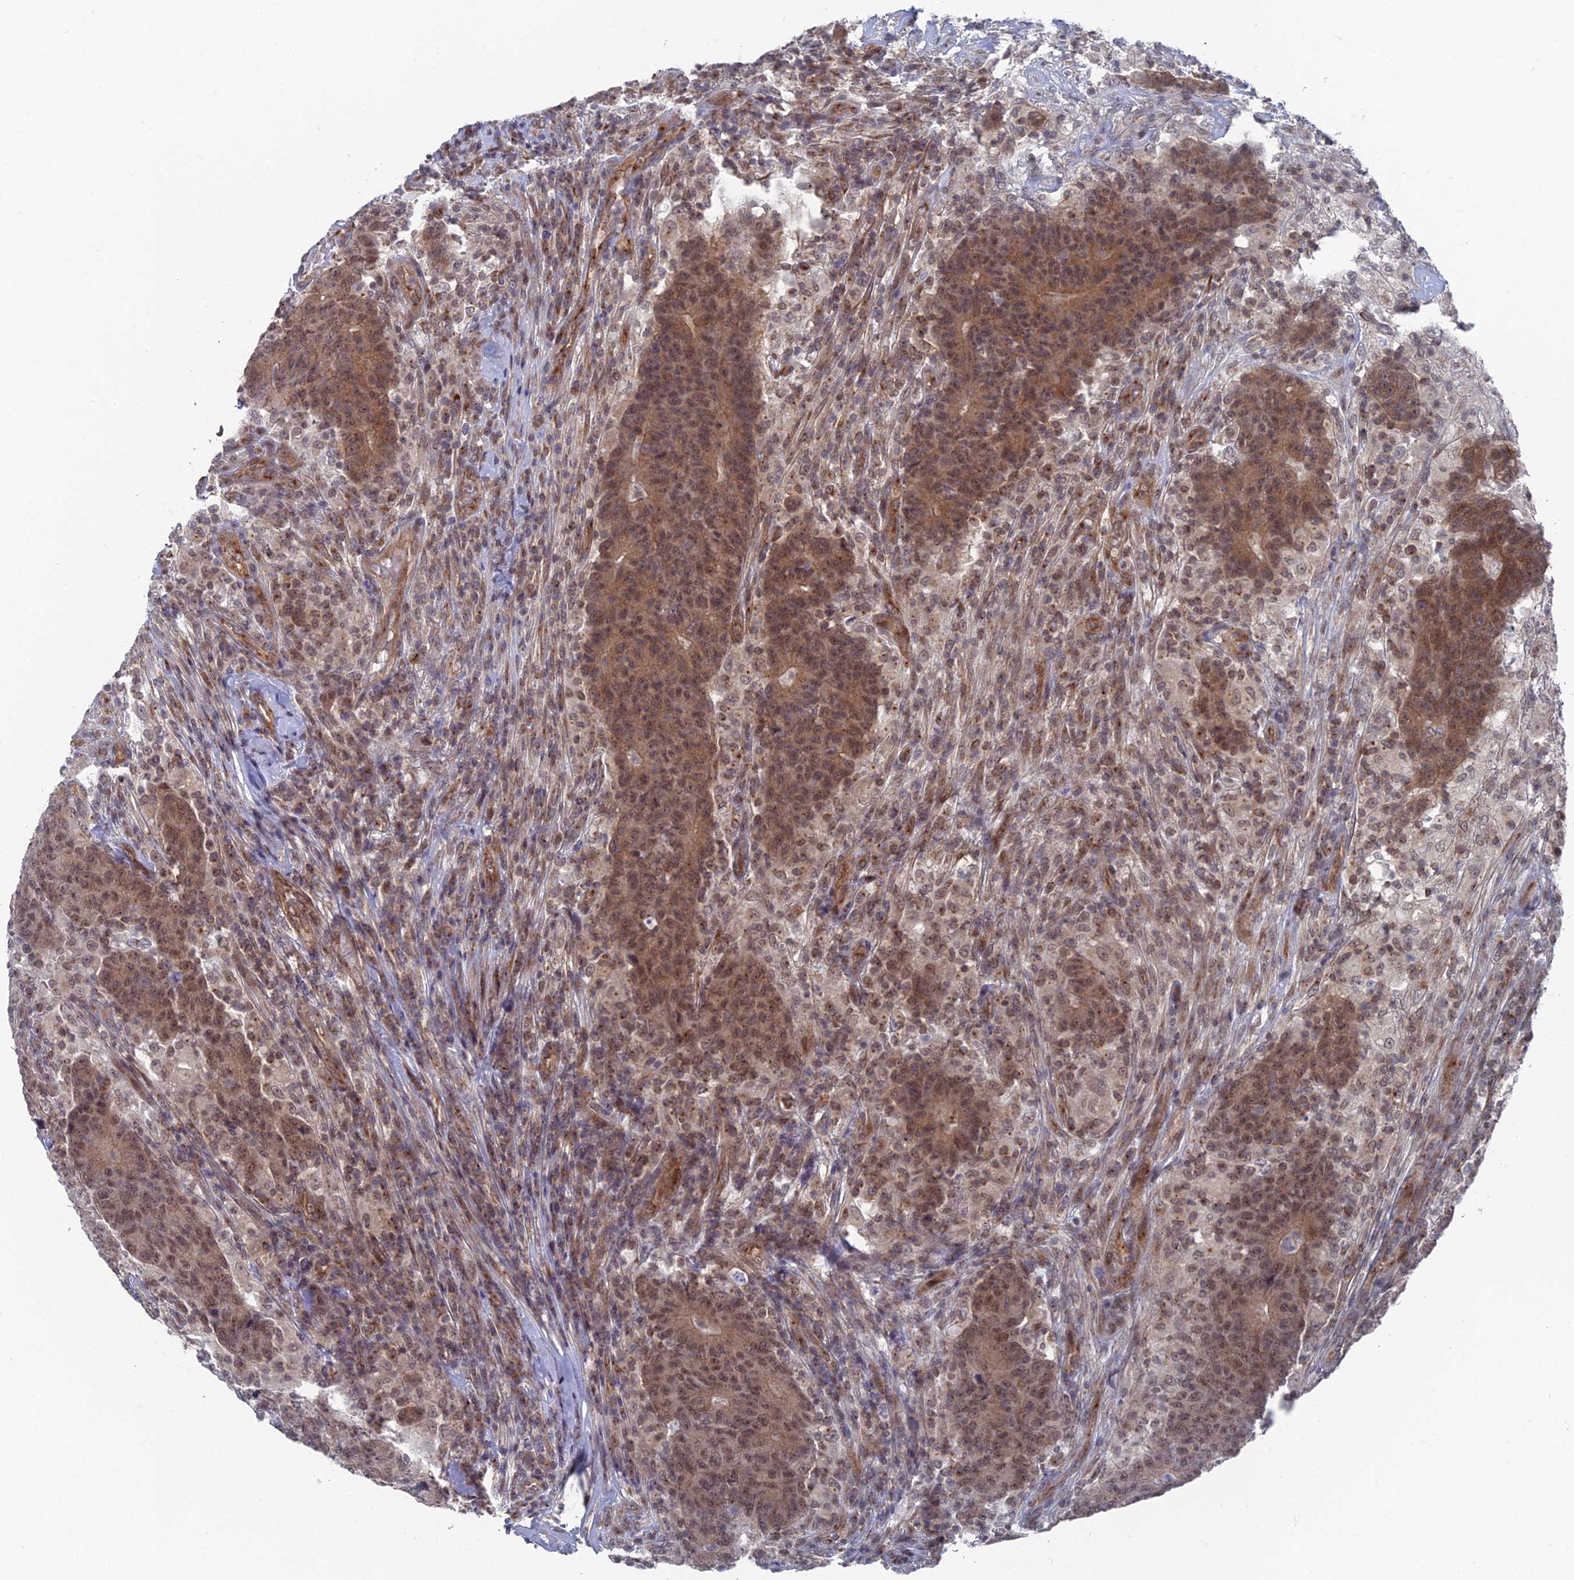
{"staining": {"intensity": "moderate", "quantity": ">75%", "location": "cytoplasmic/membranous,nuclear"}, "tissue": "colorectal cancer", "cell_type": "Tumor cells", "image_type": "cancer", "snomed": [{"axis": "morphology", "description": "Adenocarcinoma, NOS"}, {"axis": "topography", "description": "Colon"}], "caption": "Human colorectal adenocarcinoma stained with a brown dye shows moderate cytoplasmic/membranous and nuclear positive positivity in approximately >75% of tumor cells.", "gene": "FHIP2A", "patient": {"sex": "female", "age": 75}}